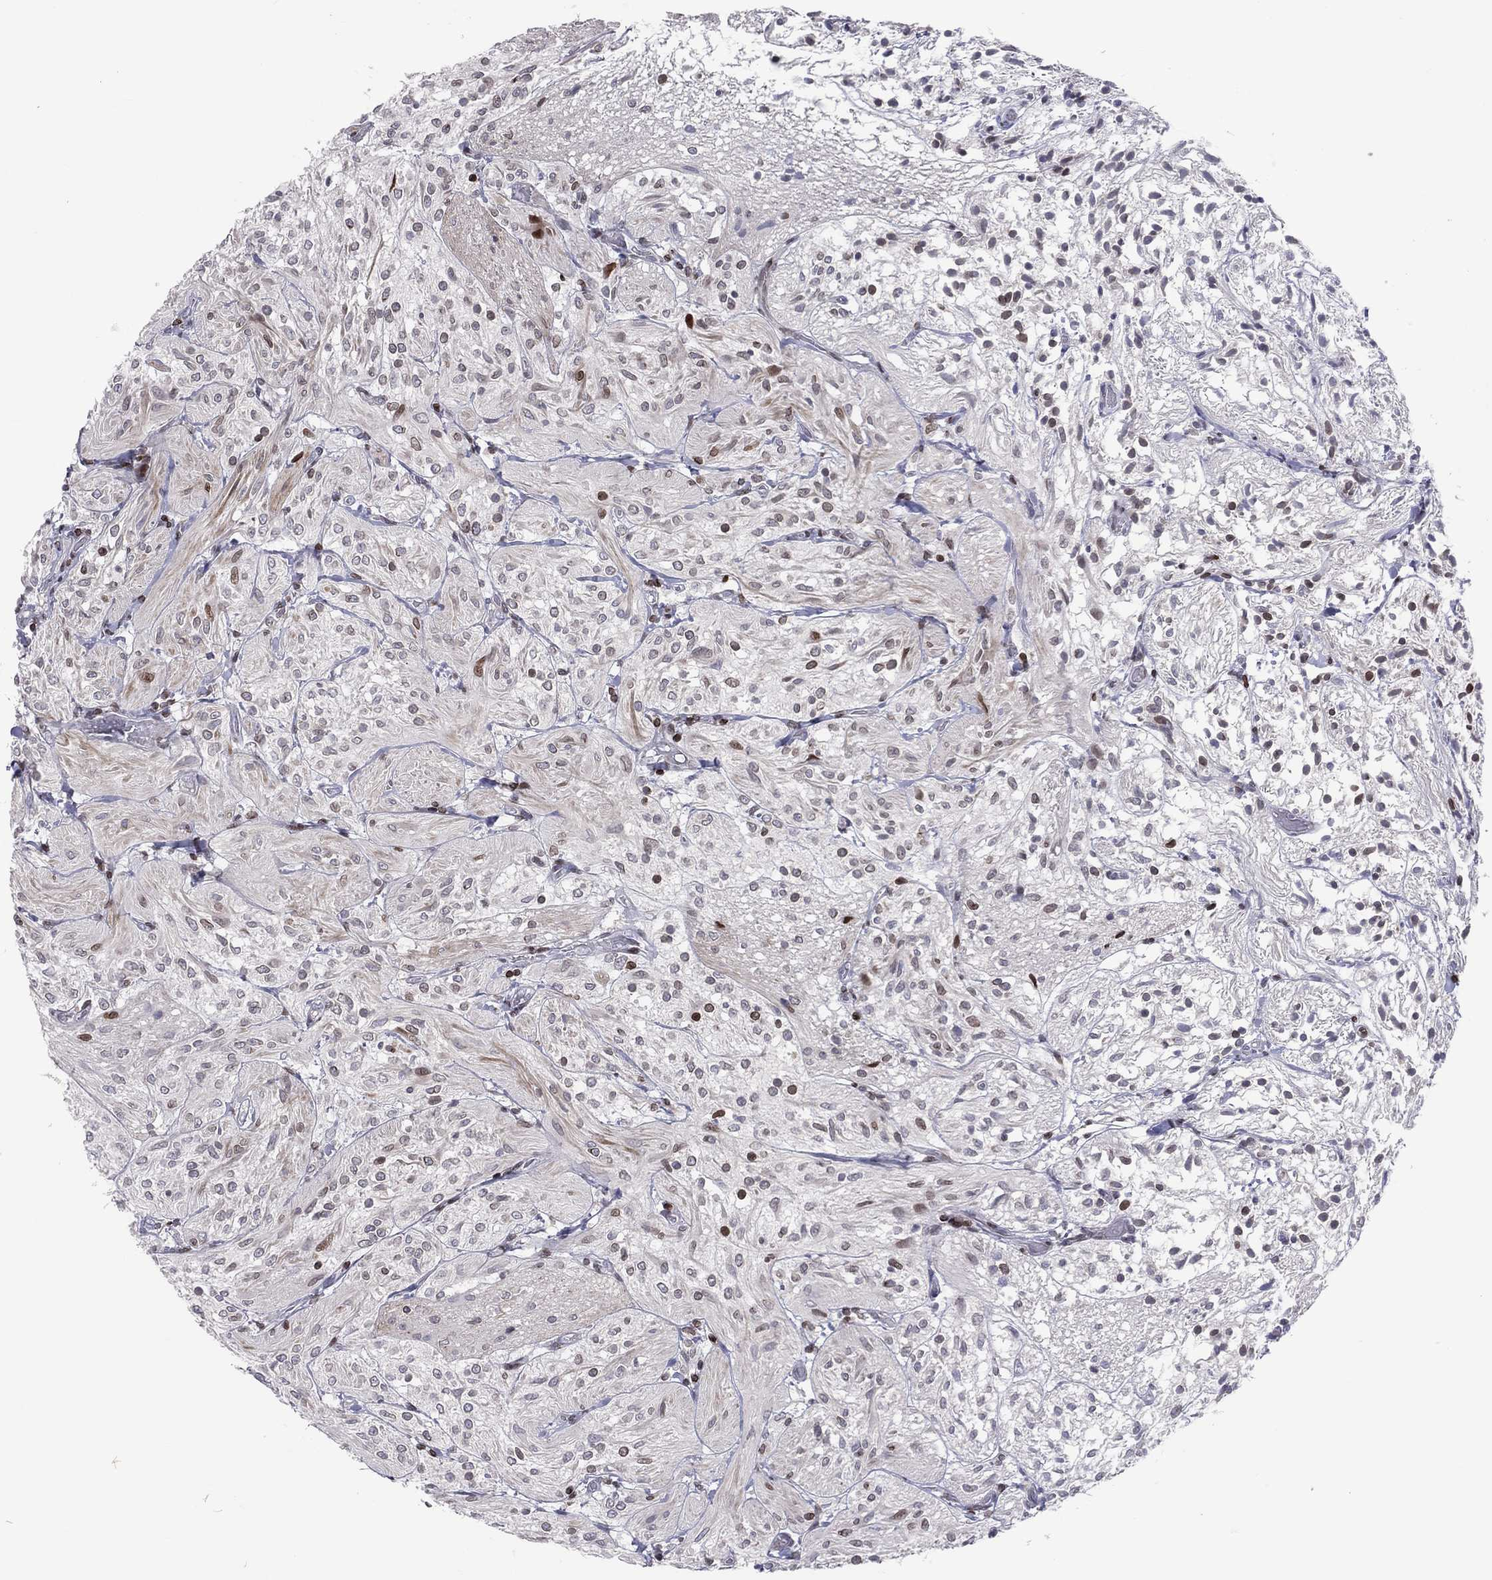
{"staining": {"intensity": "moderate", "quantity": "<25%", "location": "nuclear"}, "tissue": "glioma", "cell_type": "Tumor cells", "image_type": "cancer", "snomed": [{"axis": "morphology", "description": "Glioma, malignant, Low grade"}, {"axis": "topography", "description": "Brain"}], "caption": "A high-resolution histopathology image shows immunohistochemistry staining of low-grade glioma (malignant), which reveals moderate nuclear staining in about <25% of tumor cells.", "gene": "DBF4B", "patient": {"sex": "male", "age": 3}}